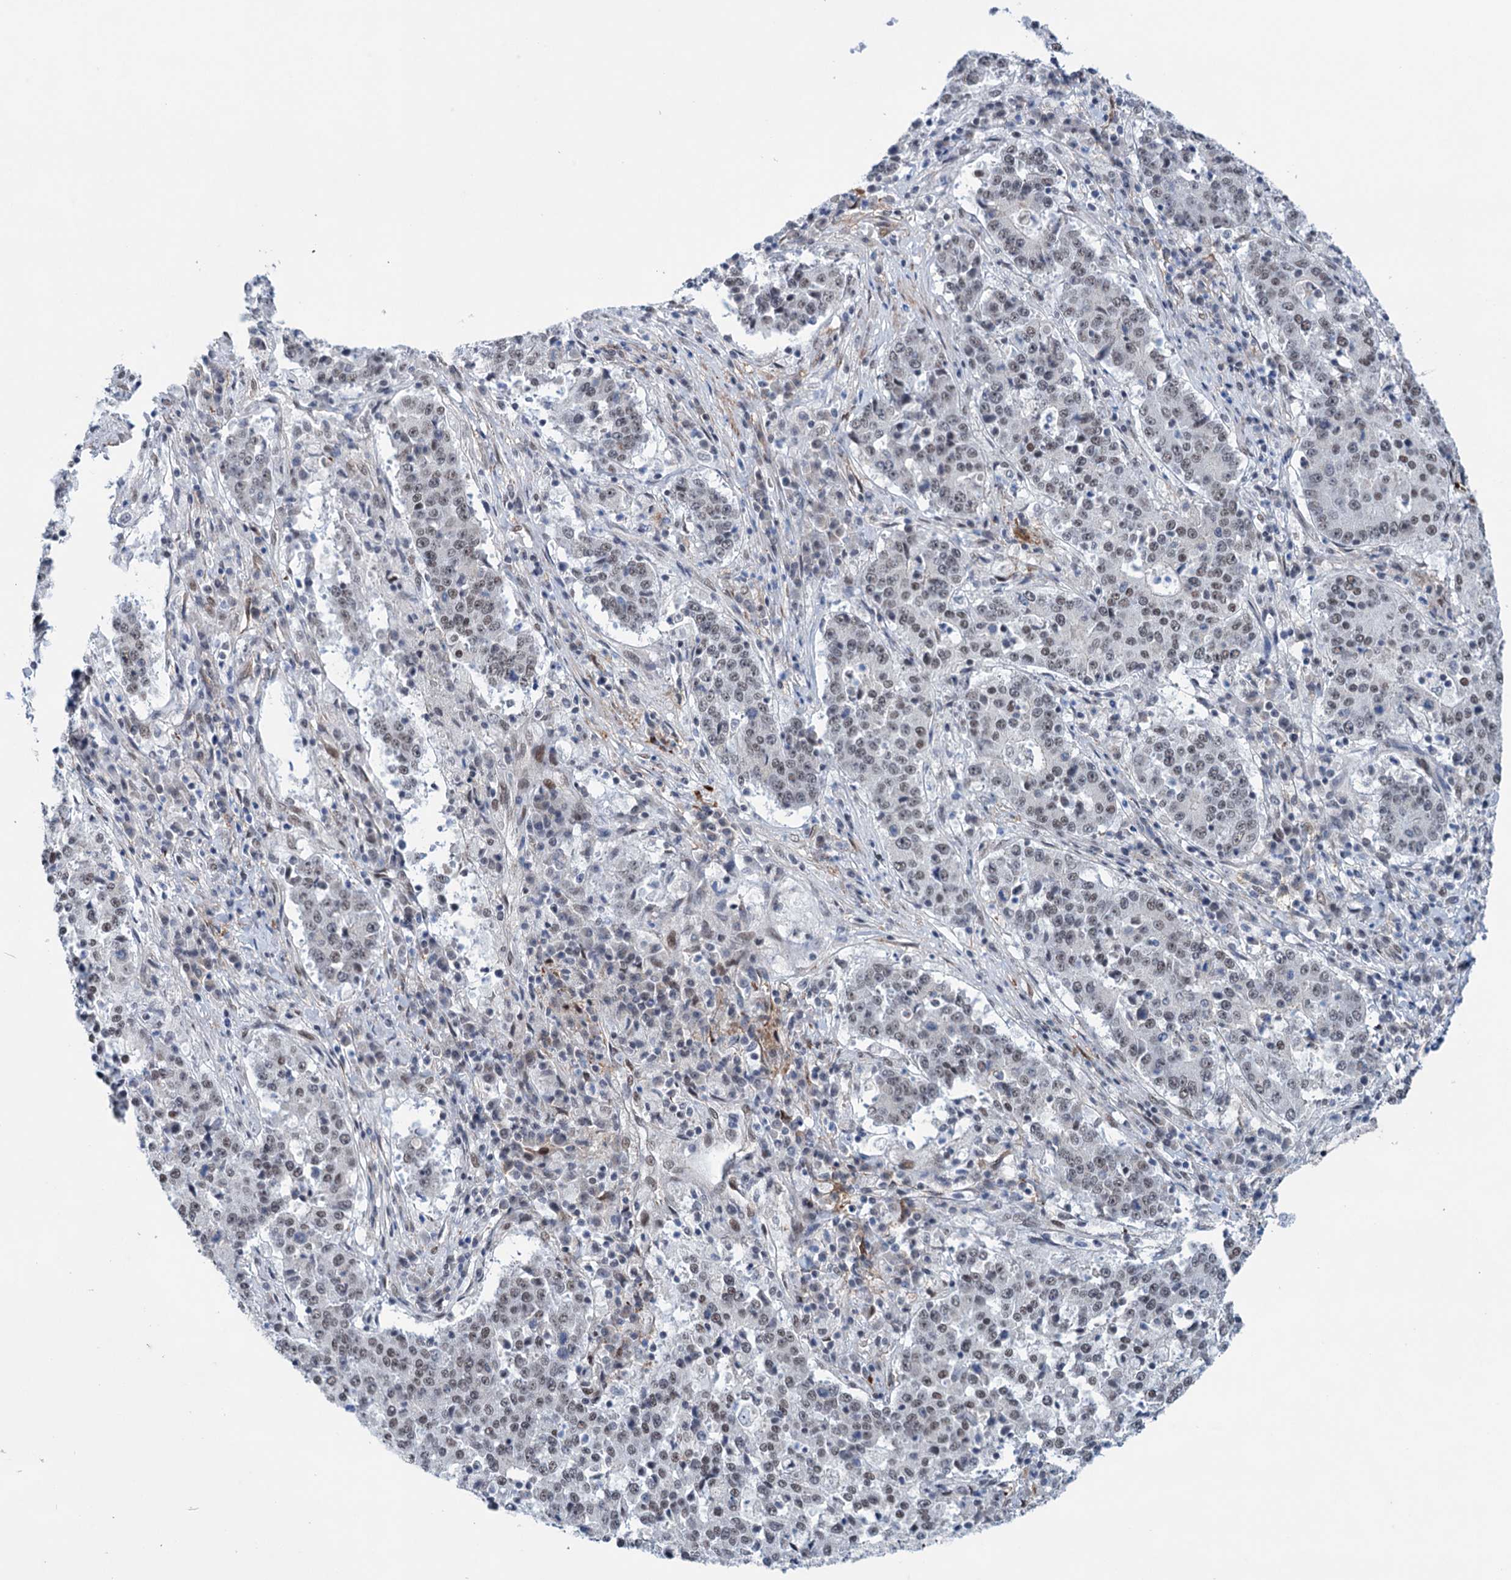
{"staining": {"intensity": "weak", "quantity": "25%-75%", "location": "nuclear"}, "tissue": "stomach cancer", "cell_type": "Tumor cells", "image_type": "cancer", "snomed": [{"axis": "morphology", "description": "Adenocarcinoma, NOS"}, {"axis": "topography", "description": "Stomach"}], "caption": "Immunohistochemistry (IHC) (DAB (3,3'-diaminobenzidine)) staining of stomach cancer (adenocarcinoma) demonstrates weak nuclear protein positivity in about 25%-75% of tumor cells.", "gene": "FAM53A", "patient": {"sex": "male", "age": 59}}